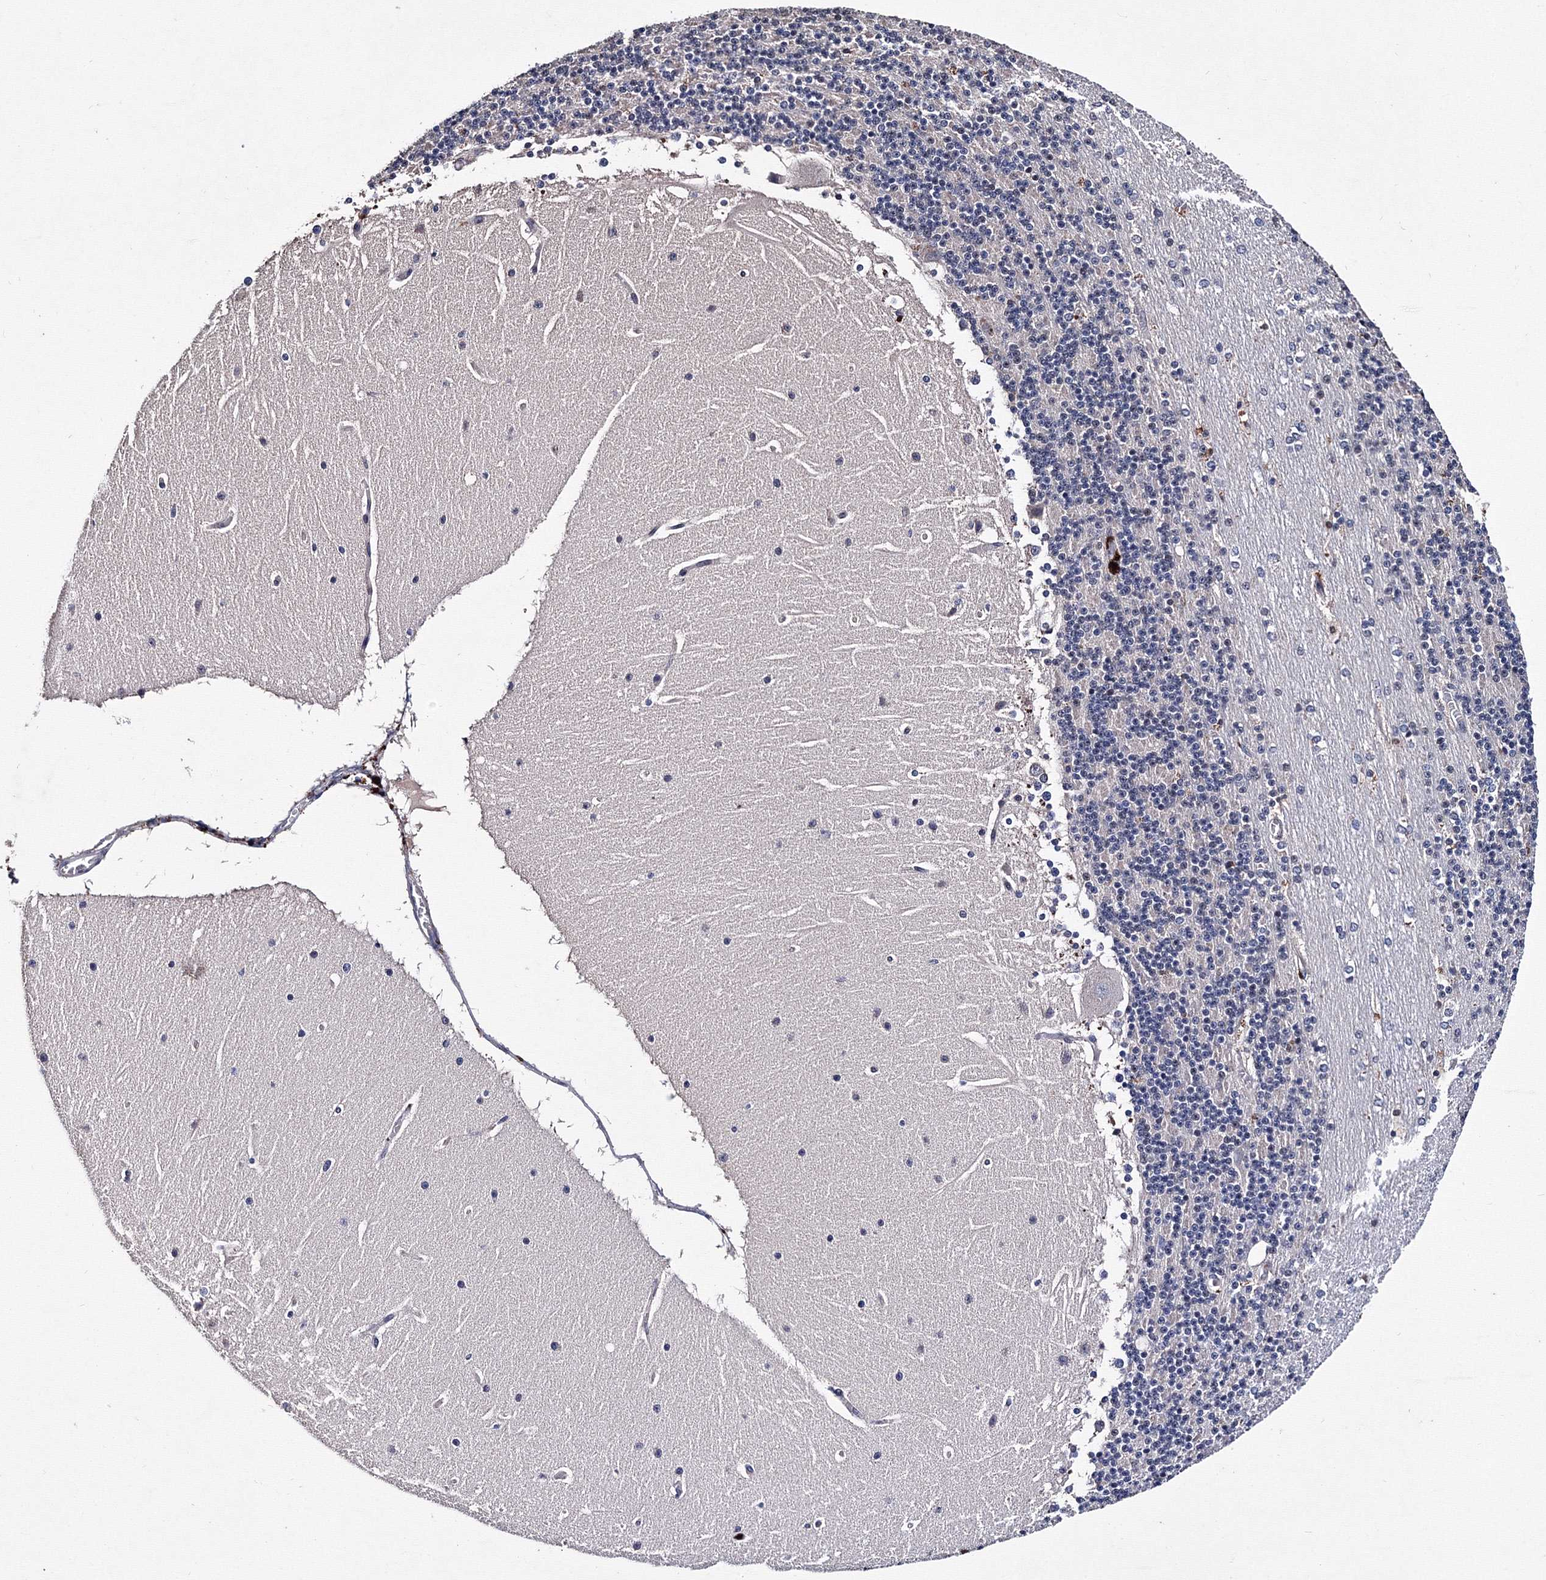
{"staining": {"intensity": "negative", "quantity": "none", "location": "none"}, "tissue": "cerebellum", "cell_type": "Cells in granular layer", "image_type": "normal", "snomed": [{"axis": "morphology", "description": "Normal tissue, NOS"}, {"axis": "topography", "description": "Cerebellum"}], "caption": "This is an IHC histopathology image of normal human cerebellum. There is no staining in cells in granular layer.", "gene": "PHYKPL", "patient": {"sex": "female", "age": 19}}